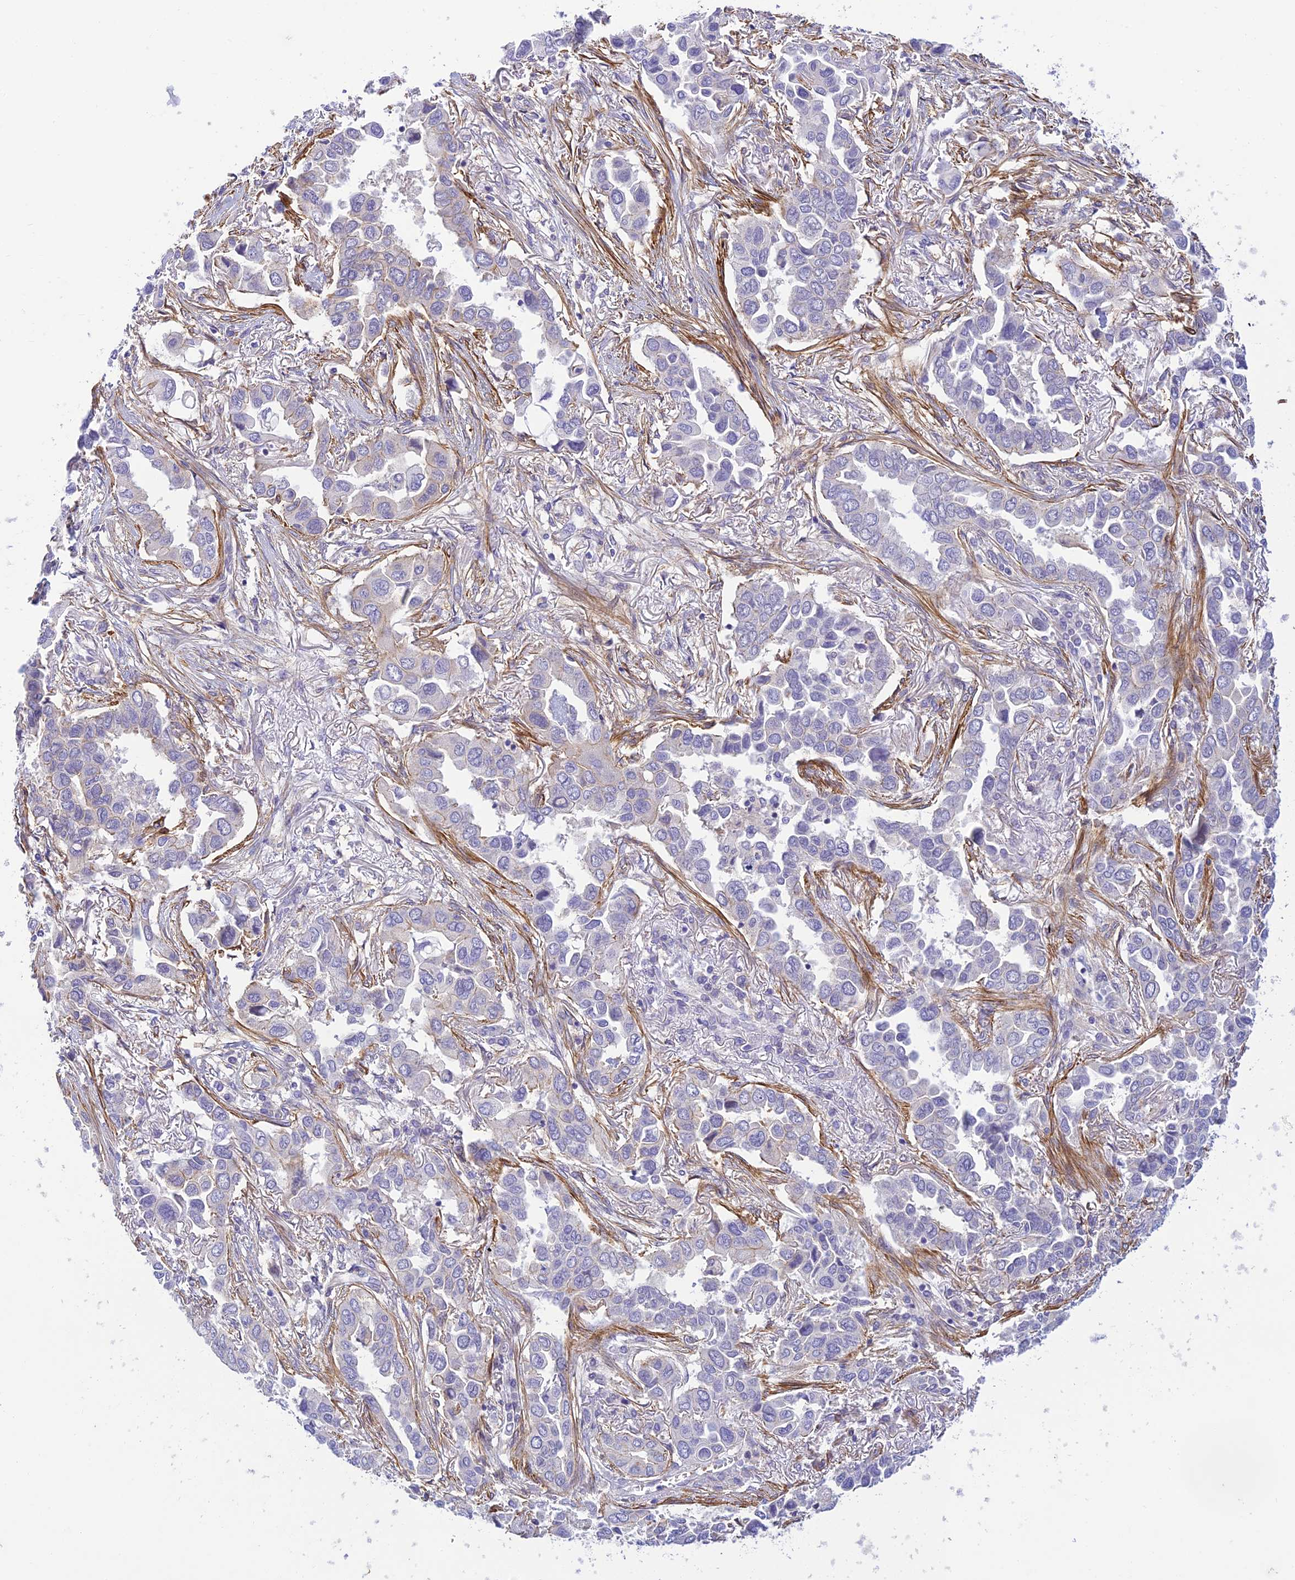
{"staining": {"intensity": "negative", "quantity": "none", "location": "none"}, "tissue": "lung cancer", "cell_type": "Tumor cells", "image_type": "cancer", "snomed": [{"axis": "morphology", "description": "Adenocarcinoma, NOS"}, {"axis": "topography", "description": "Lung"}], "caption": "The photomicrograph reveals no staining of tumor cells in adenocarcinoma (lung). Brightfield microscopy of IHC stained with DAB (brown) and hematoxylin (blue), captured at high magnification.", "gene": "FBXW4", "patient": {"sex": "female", "age": 76}}